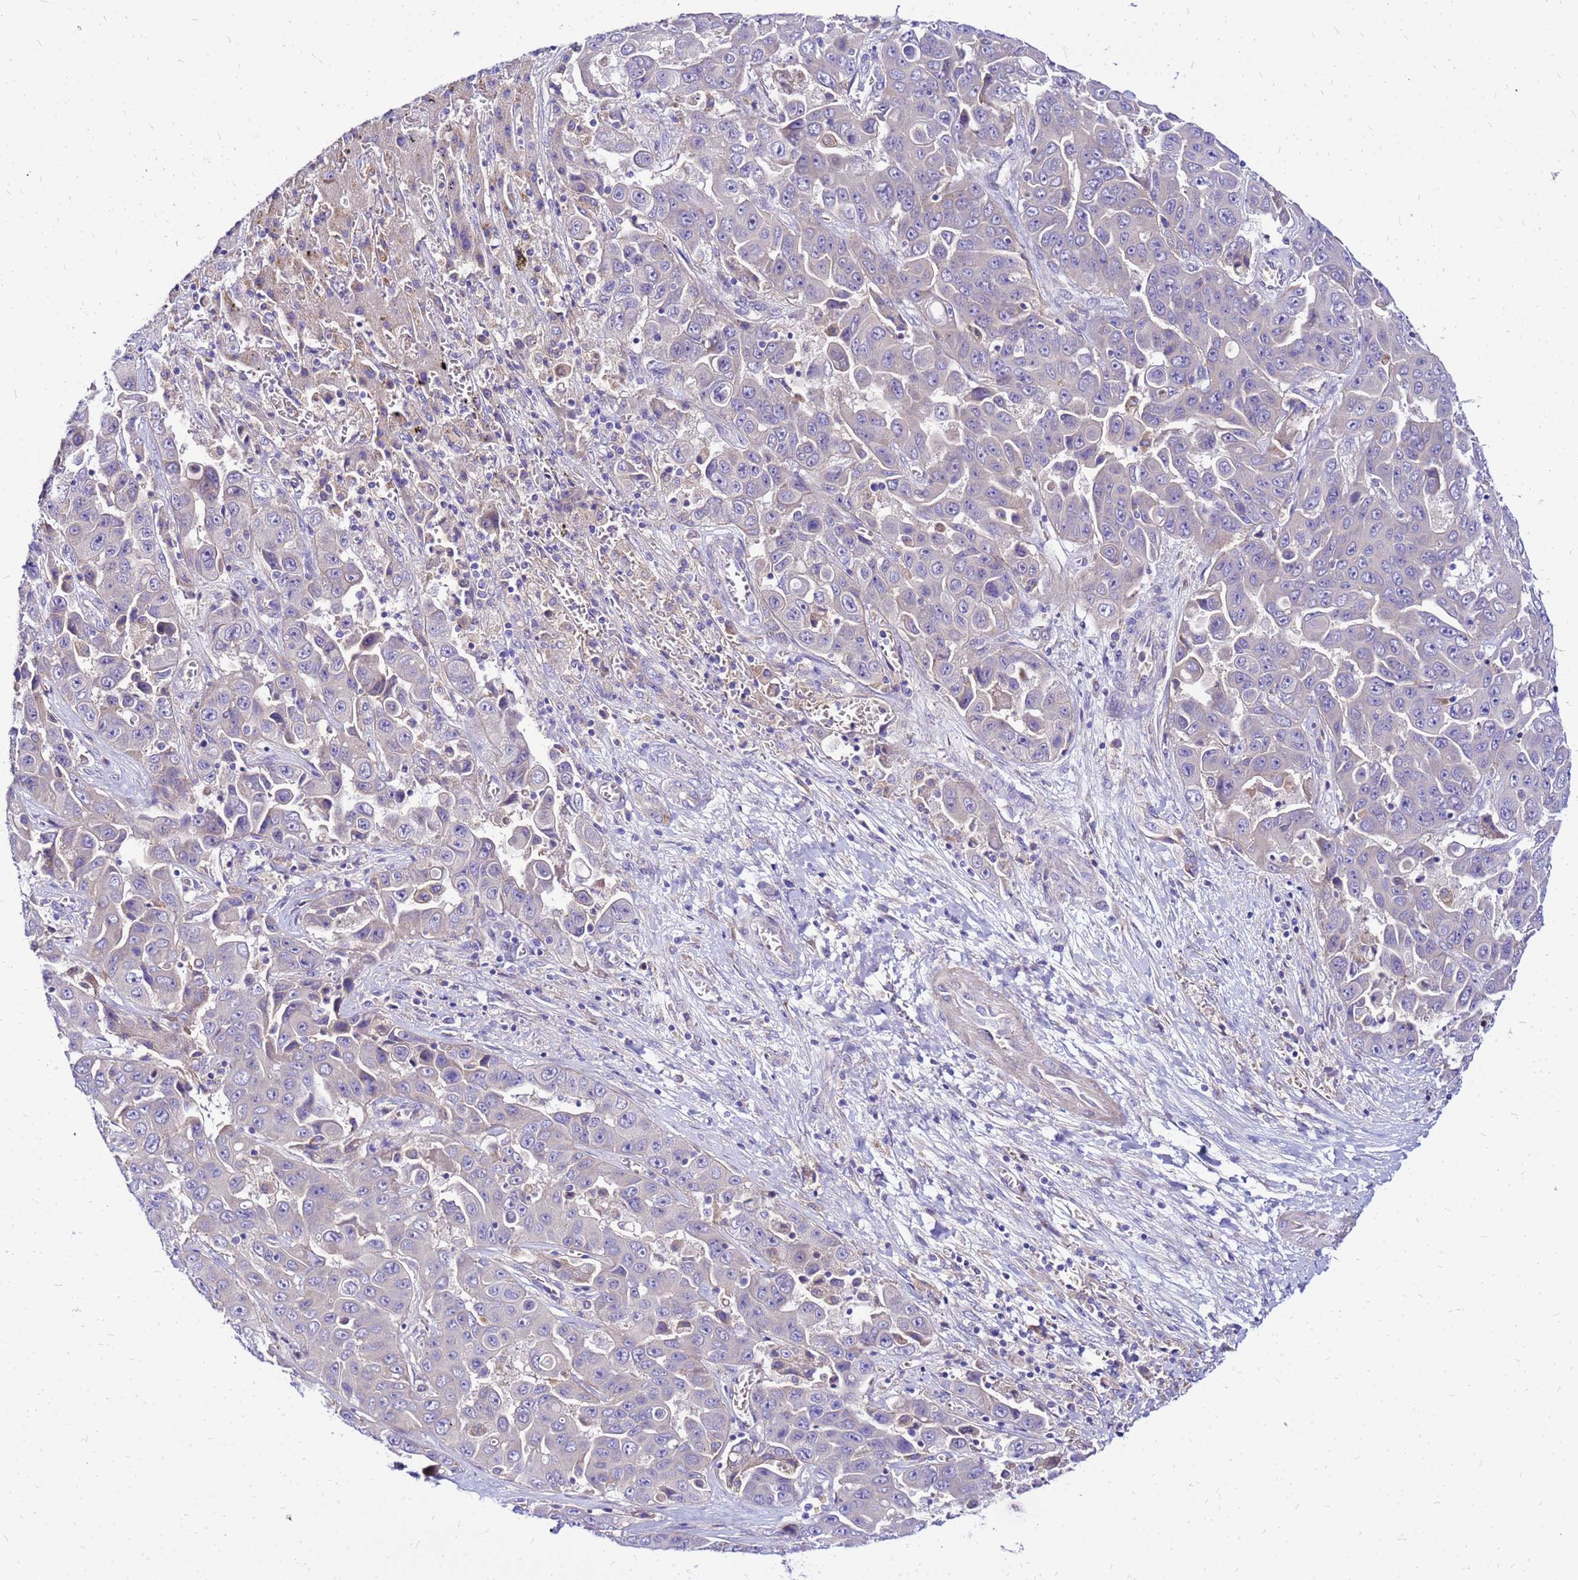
{"staining": {"intensity": "negative", "quantity": "none", "location": "none"}, "tissue": "liver cancer", "cell_type": "Tumor cells", "image_type": "cancer", "snomed": [{"axis": "morphology", "description": "Cholangiocarcinoma"}, {"axis": "topography", "description": "Liver"}], "caption": "IHC of human liver cancer exhibits no staining in tumor cells. (Stains: DAB (3,3'-diaminobenzidine) immunohistochemistry with hematoxylin counter stain, Microscopy: brightfield microscopy at high magnification).", "gene": "HERC5", "patient": {"sex": "female", "age": 52}}